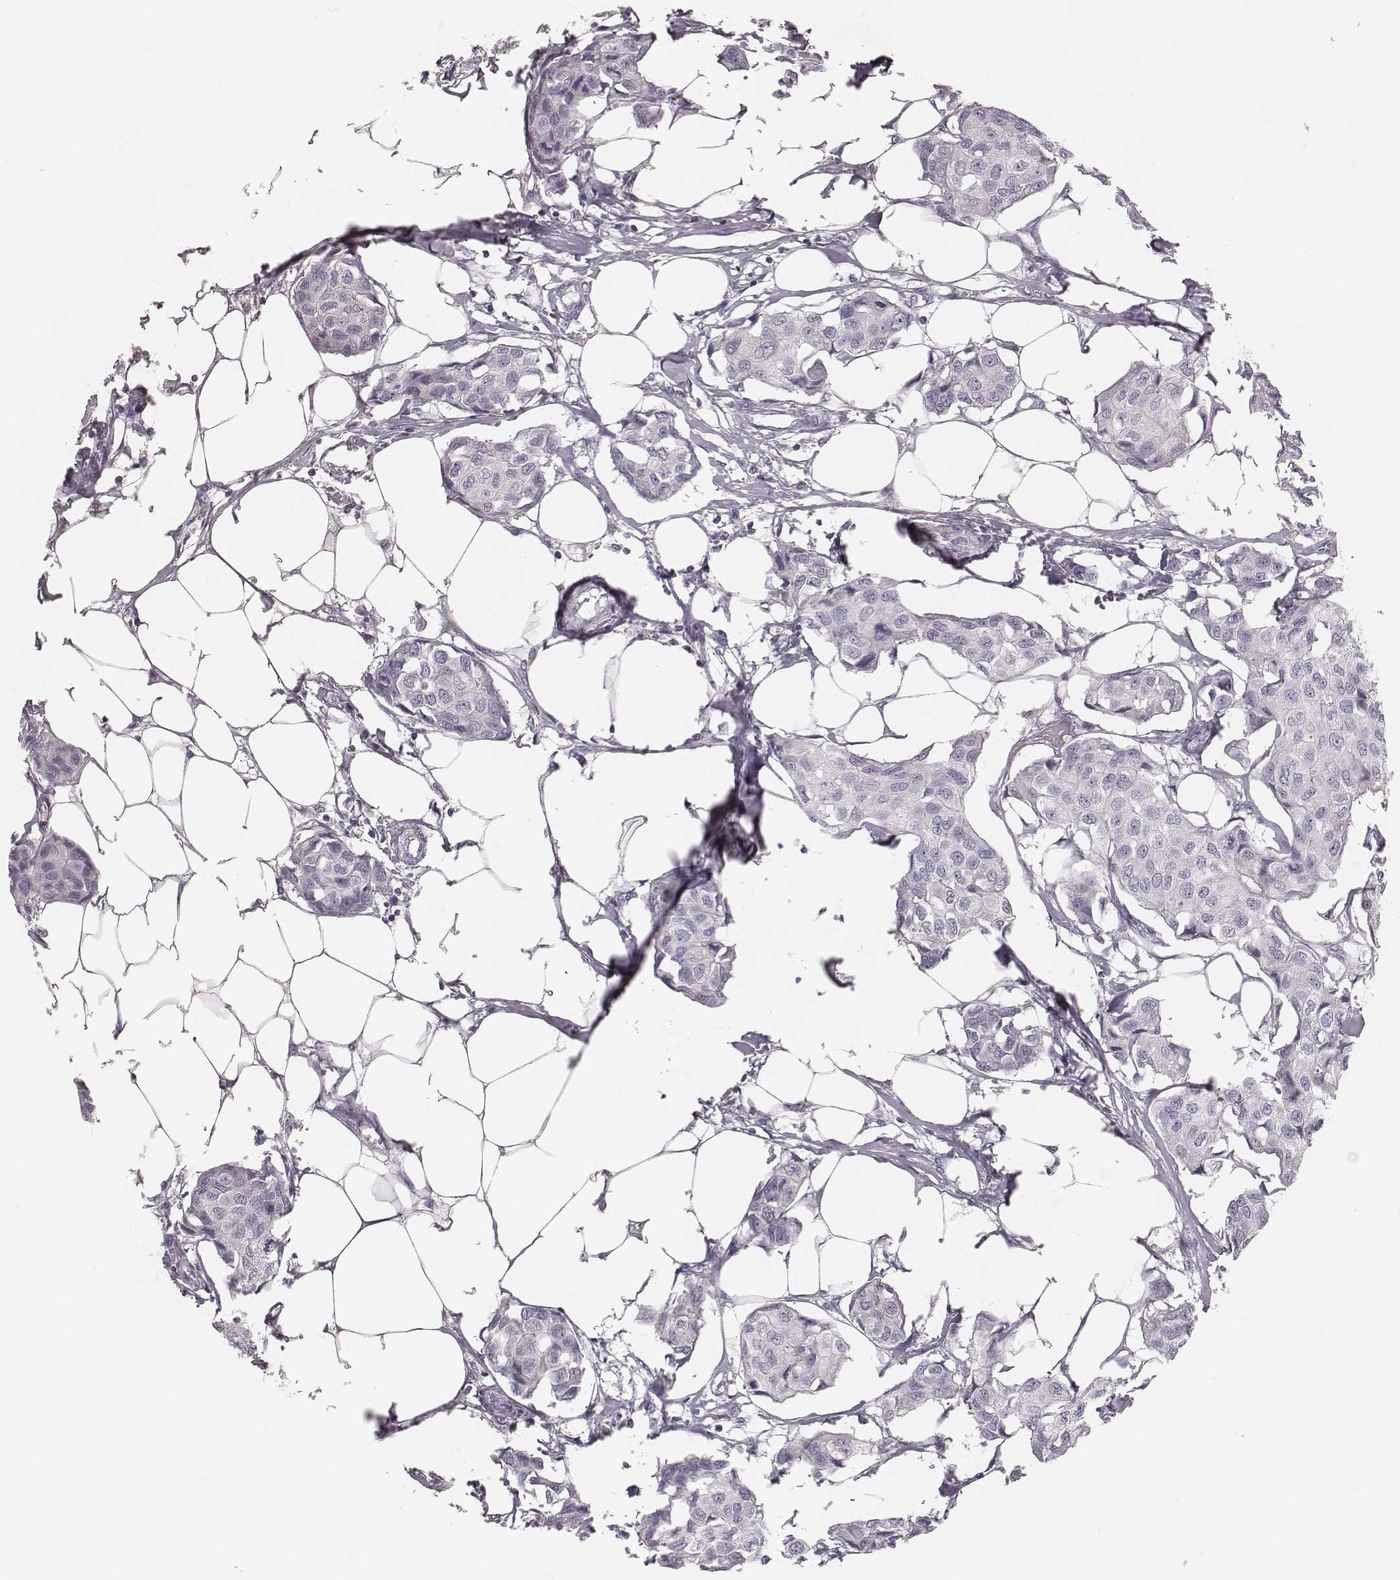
{"staining": {"intensity": "negative", "quantity": "none", "location": "none"}, "tissue": "breast cancer", "cell_type": "Tumor cells", "image_type": "cancer", "snomed": [{"axis": "morphology", "description": "Duct carcinoma"}, {"axis": "topography", "description": "Breast"}], "caption": "Image shows no protein staining in tumor cells of breast invasive ductal carcinoma tissue.", "gene": "SDCBP2", "patient": {"sex": "female", "age": 80}}